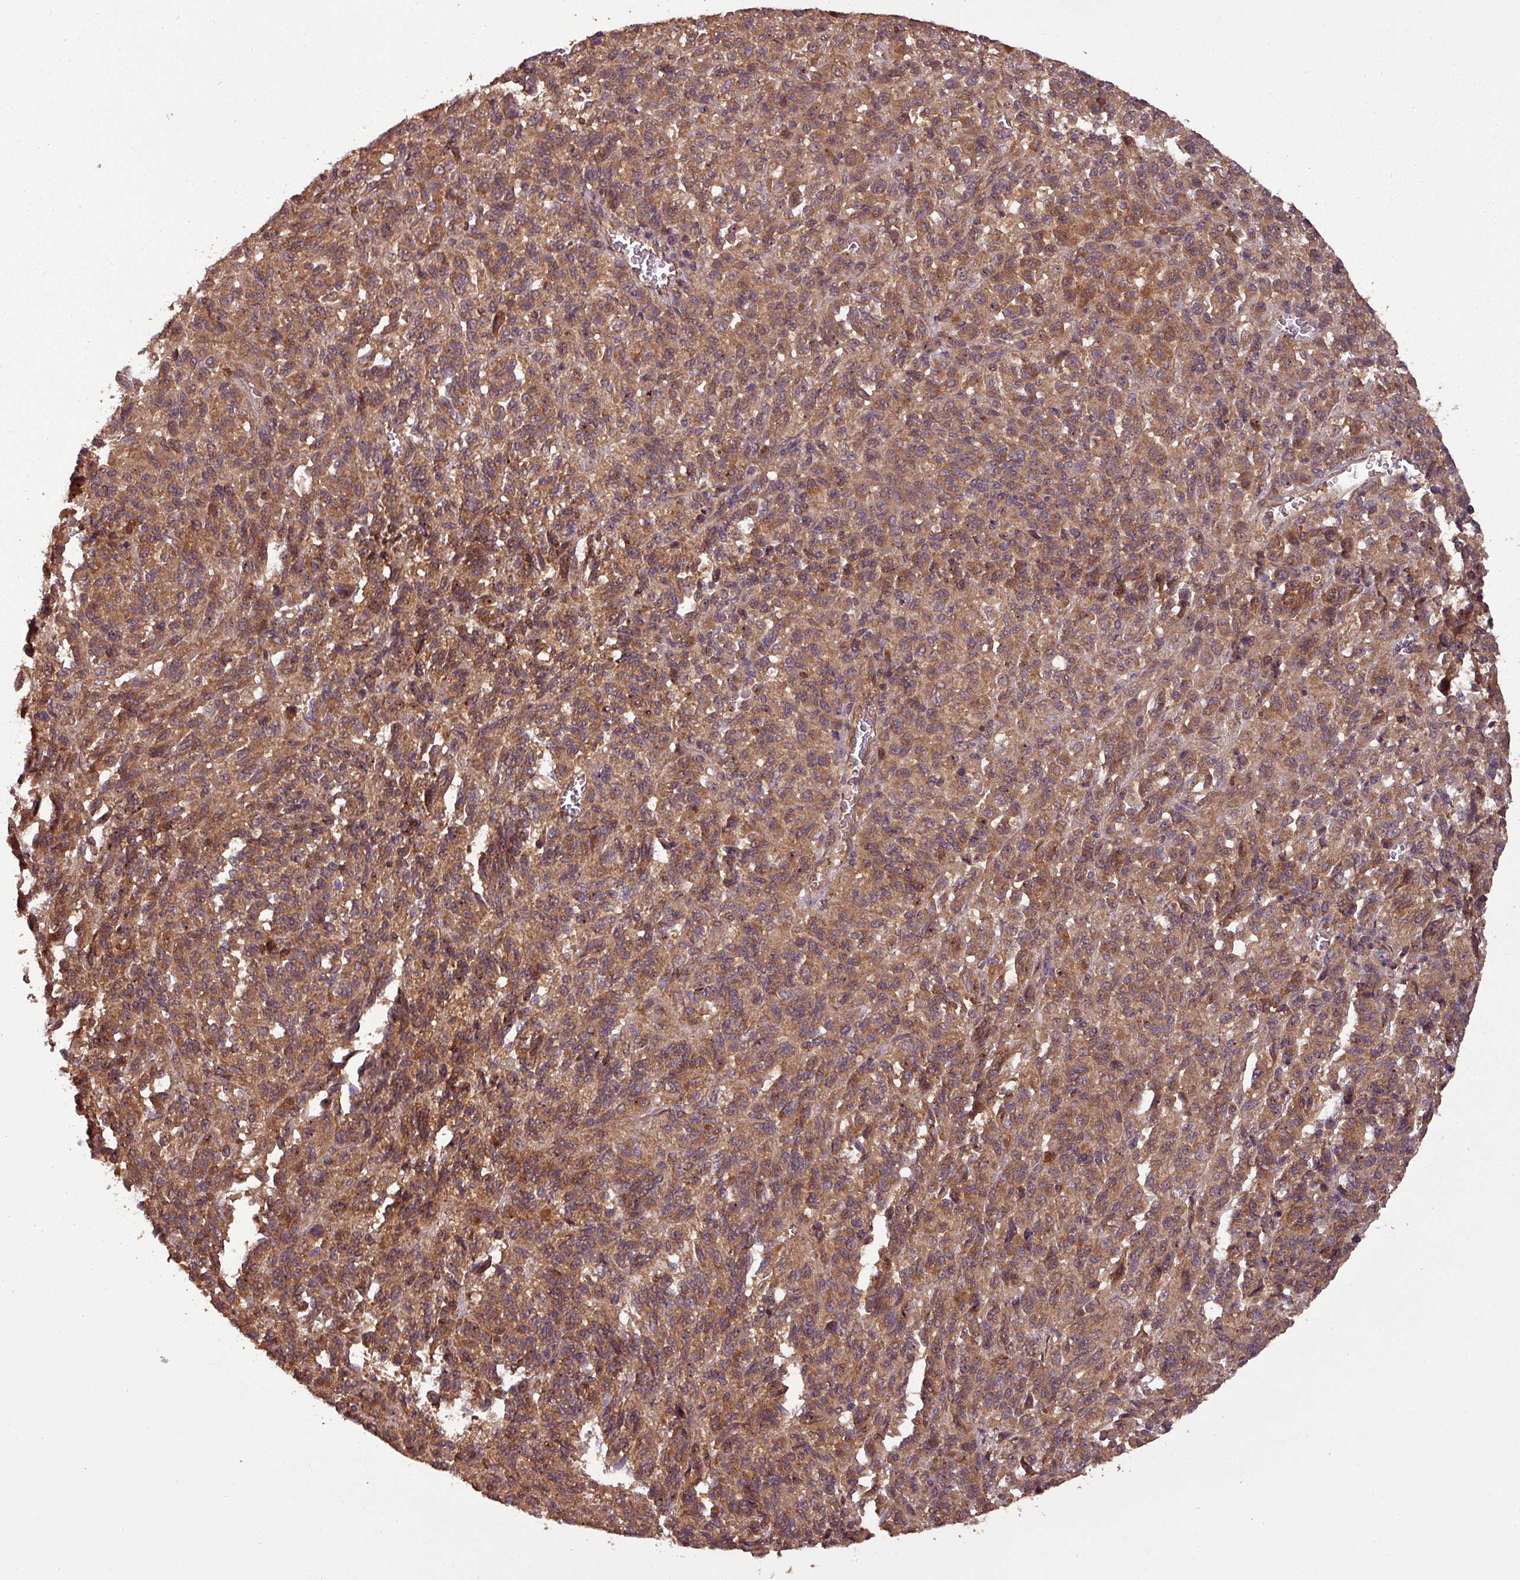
{"staining": {"intensity": "moderate", "quantity": ">75%", "location": "cytoplasmic/membranous"}, "tissue": "melanoma", "cell_type": "Tumor cells", "image_type": "cancer", "snomed": [{"axis": "morphology", "description": "Malignant melanoma, Metastatic site"}, {"axis": "topography", "description": "Lung"}], "caption": "Immunohistochemistry image of melanoma stained for a protein (brown), which reveals medium levels of moderate cytoplasmic/membranous expression in about >75% of tumor cells.", "gene": "NT5C3A", "patient": {"sex": "male", "age": 64}}